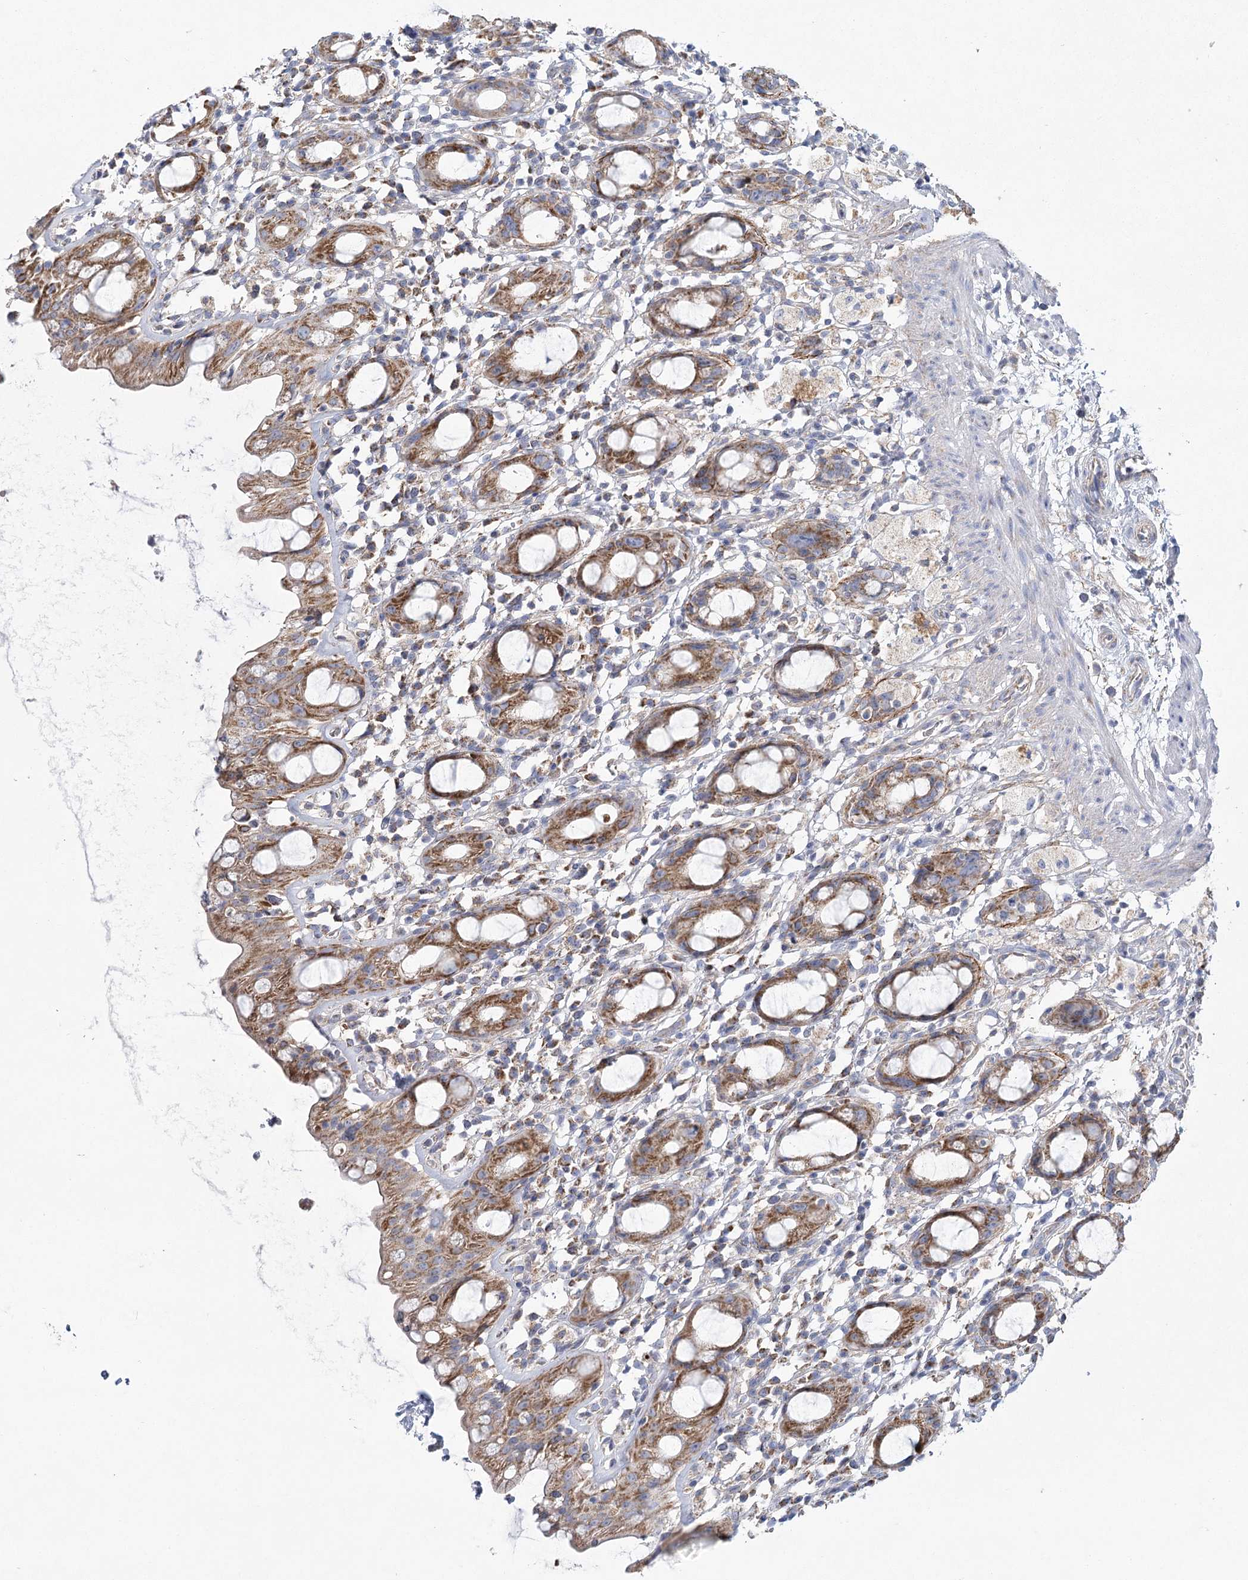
{"staining": {"intensity": "moderate", "quantity": ">75%", "location": "cytoplasmic/membranous"}, "tissue": "rectum", "cell_type": "Glandular cells", "image_type": "normal", "snomed": [{"axis": "morphology", "description": "Normal tissue, NOS"}, {"axis": "topography", "description": "Rectum"}], "caption": "Immunohistochemistry image of benign human rectum stained for a protein (brown), which displays medium levels of moderate cytoplasmic/membranous expression in about >75% of glandular cells.", "gene": "SNX7", "patient": {"sex": "male", "age": 44}}